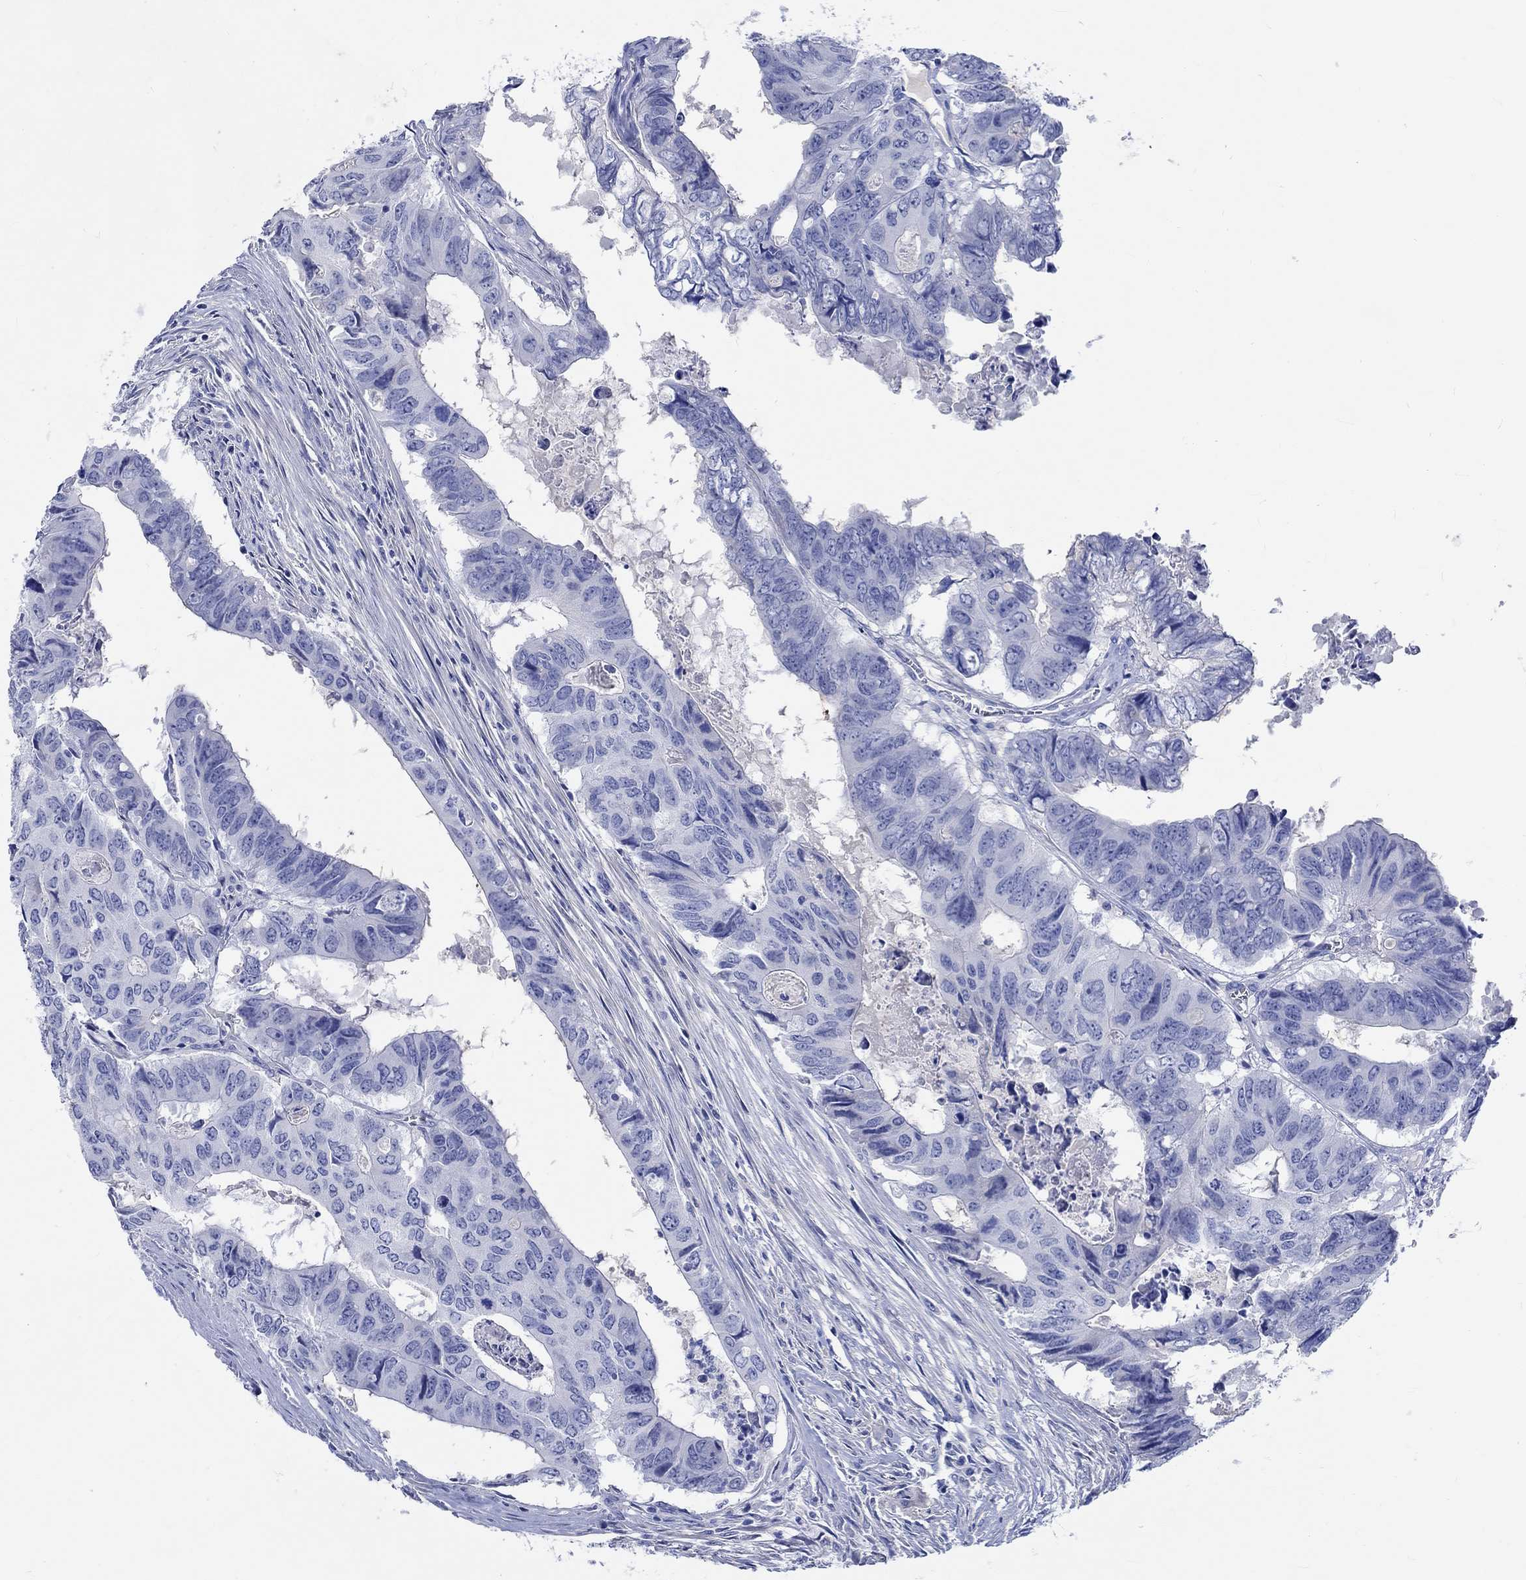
{"staining": {"intensity": "negative", "quantity": "none", "location": "none"}, "tissue": "colorectal cancer", "cell_type": "Tumor cells", "image_type": "cancer", "snomed": [{"axis": "morphology", "description": "Adenocarcinoma, NOS"}, {"axis": "topography", "description": "Colon"}], "caption": "This is a histopathology image of immunohistochemistry (IHC) staining of colorectal cancer (adenocarcinoma), which shows no staining in tumor cells.", "gene": "SHISA4", "patient": {"sex": "male", "age": 79}}